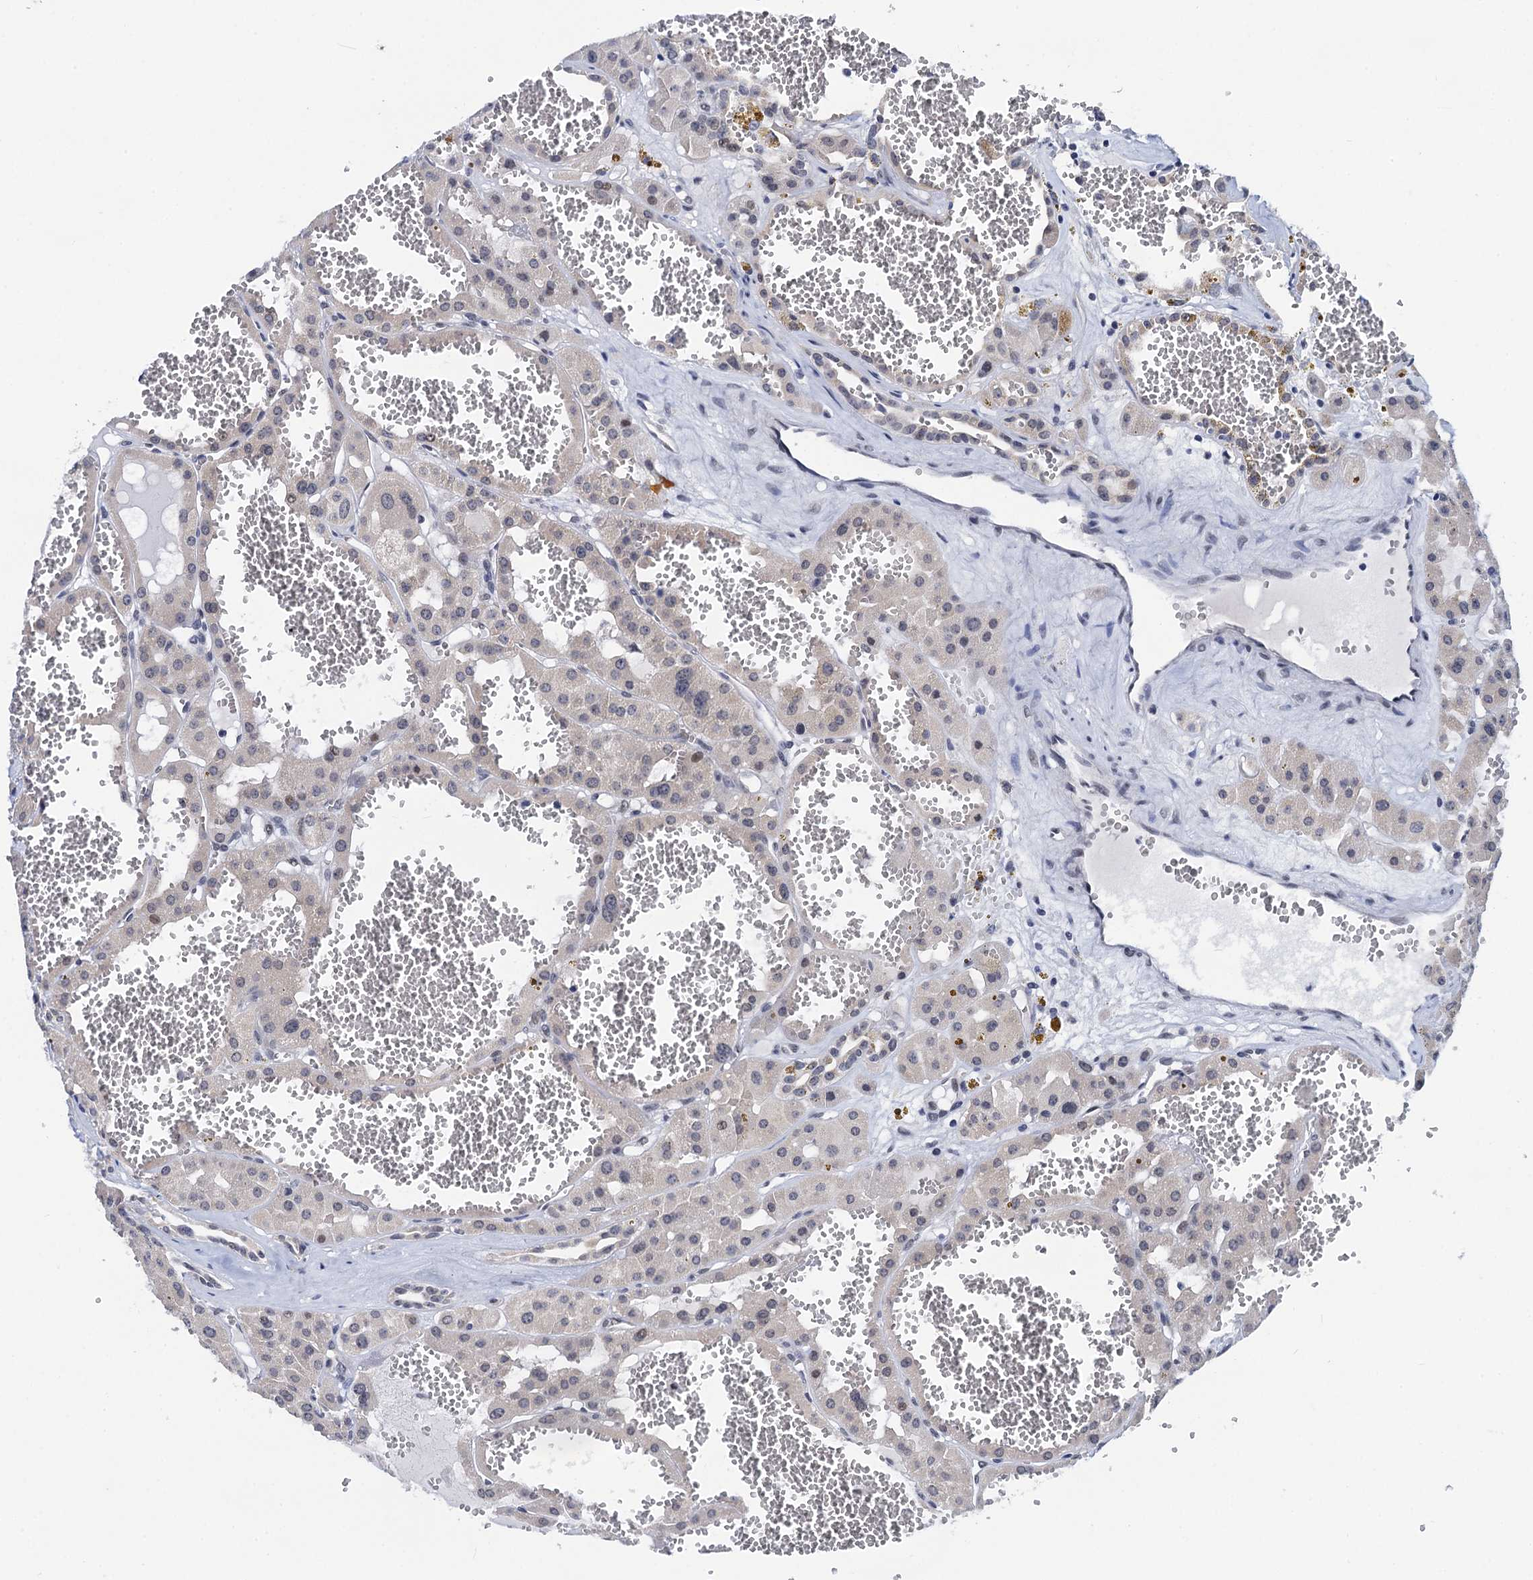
{"staining": {"intensity": "weak", "quantity": "<25%", "location": "nuclear"}, "tissue": "renal cancer", "cell_type": "Tumor cells", "image_type": "cancer", "snomed": [{"axis": "morphology", "description": "Carcinoma, NOS"}, {"axis": "topography", "description": "Kidney"}], "caption": "Immunohistochemistry micrograph of human renal cancer (carcinoma) stained for a protein (brown), which demonstrates no staining in tumor cells.", "gene": "C16orf87", "patient": {"sex": "female", "age": 75}}